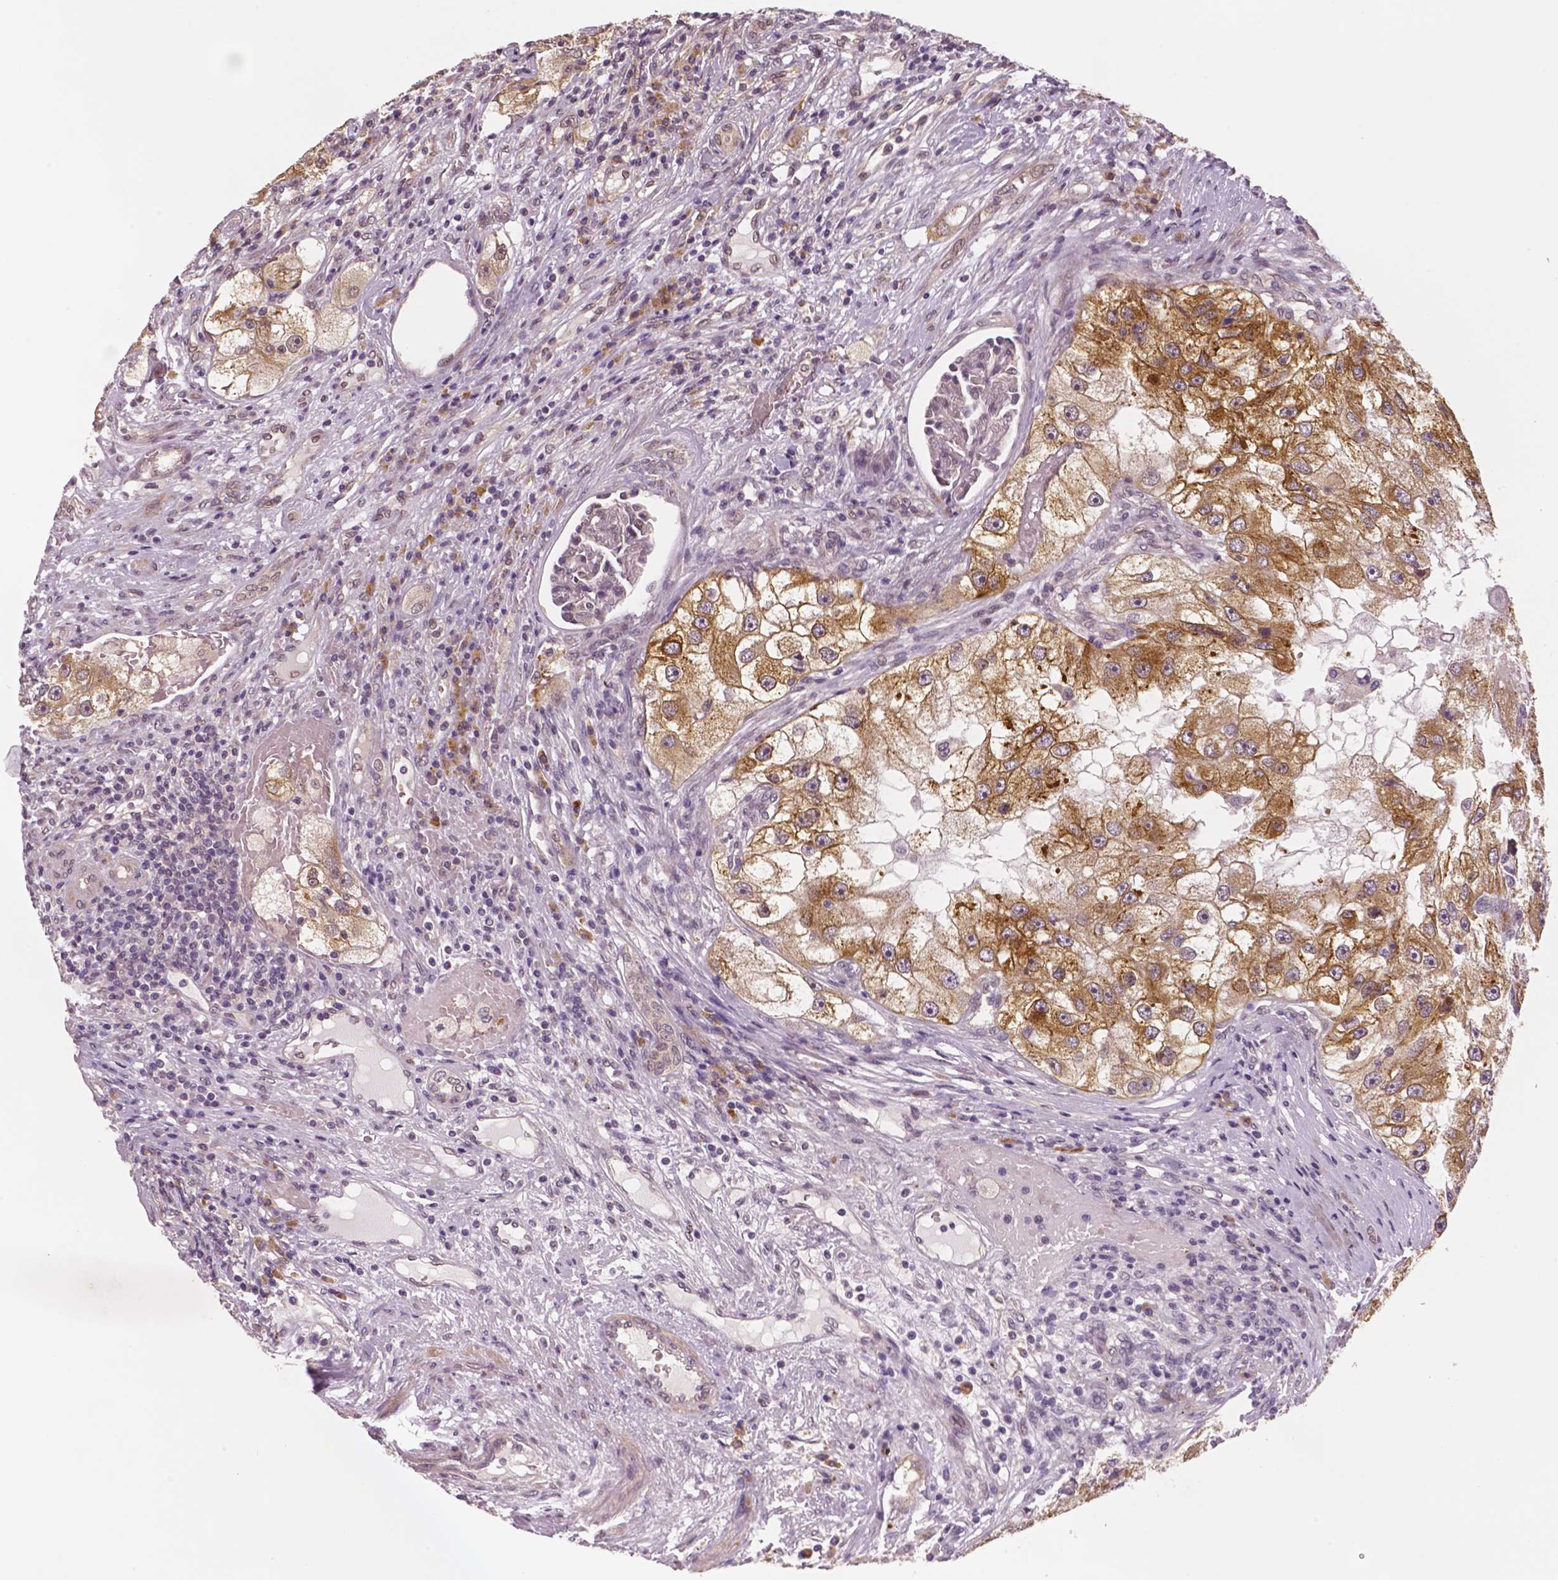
{"staining": {"intensity": "moderate", "quantity": ">75%", "location": "cytoplasmic/membranous"}, "tissue": "renal cancer", "cell_type": "Tumor cells", "image_type": "cancer", "snomed": [{"axis": "morphology", "description": "Adenocarcinoma, NOS"}, {"axis": "topography", "description": "Kidney"}], "caption": "Renal adenocarcinoma was stained to show a protein in brown. There is medium levels of moderate cytoplasmic/membranous staining in approximately >75% of tumor cells. (IHC, brightfield microscopy, high magnification).", "gene": "STAT3", "patient": {"sex": "male", "age": 63}}